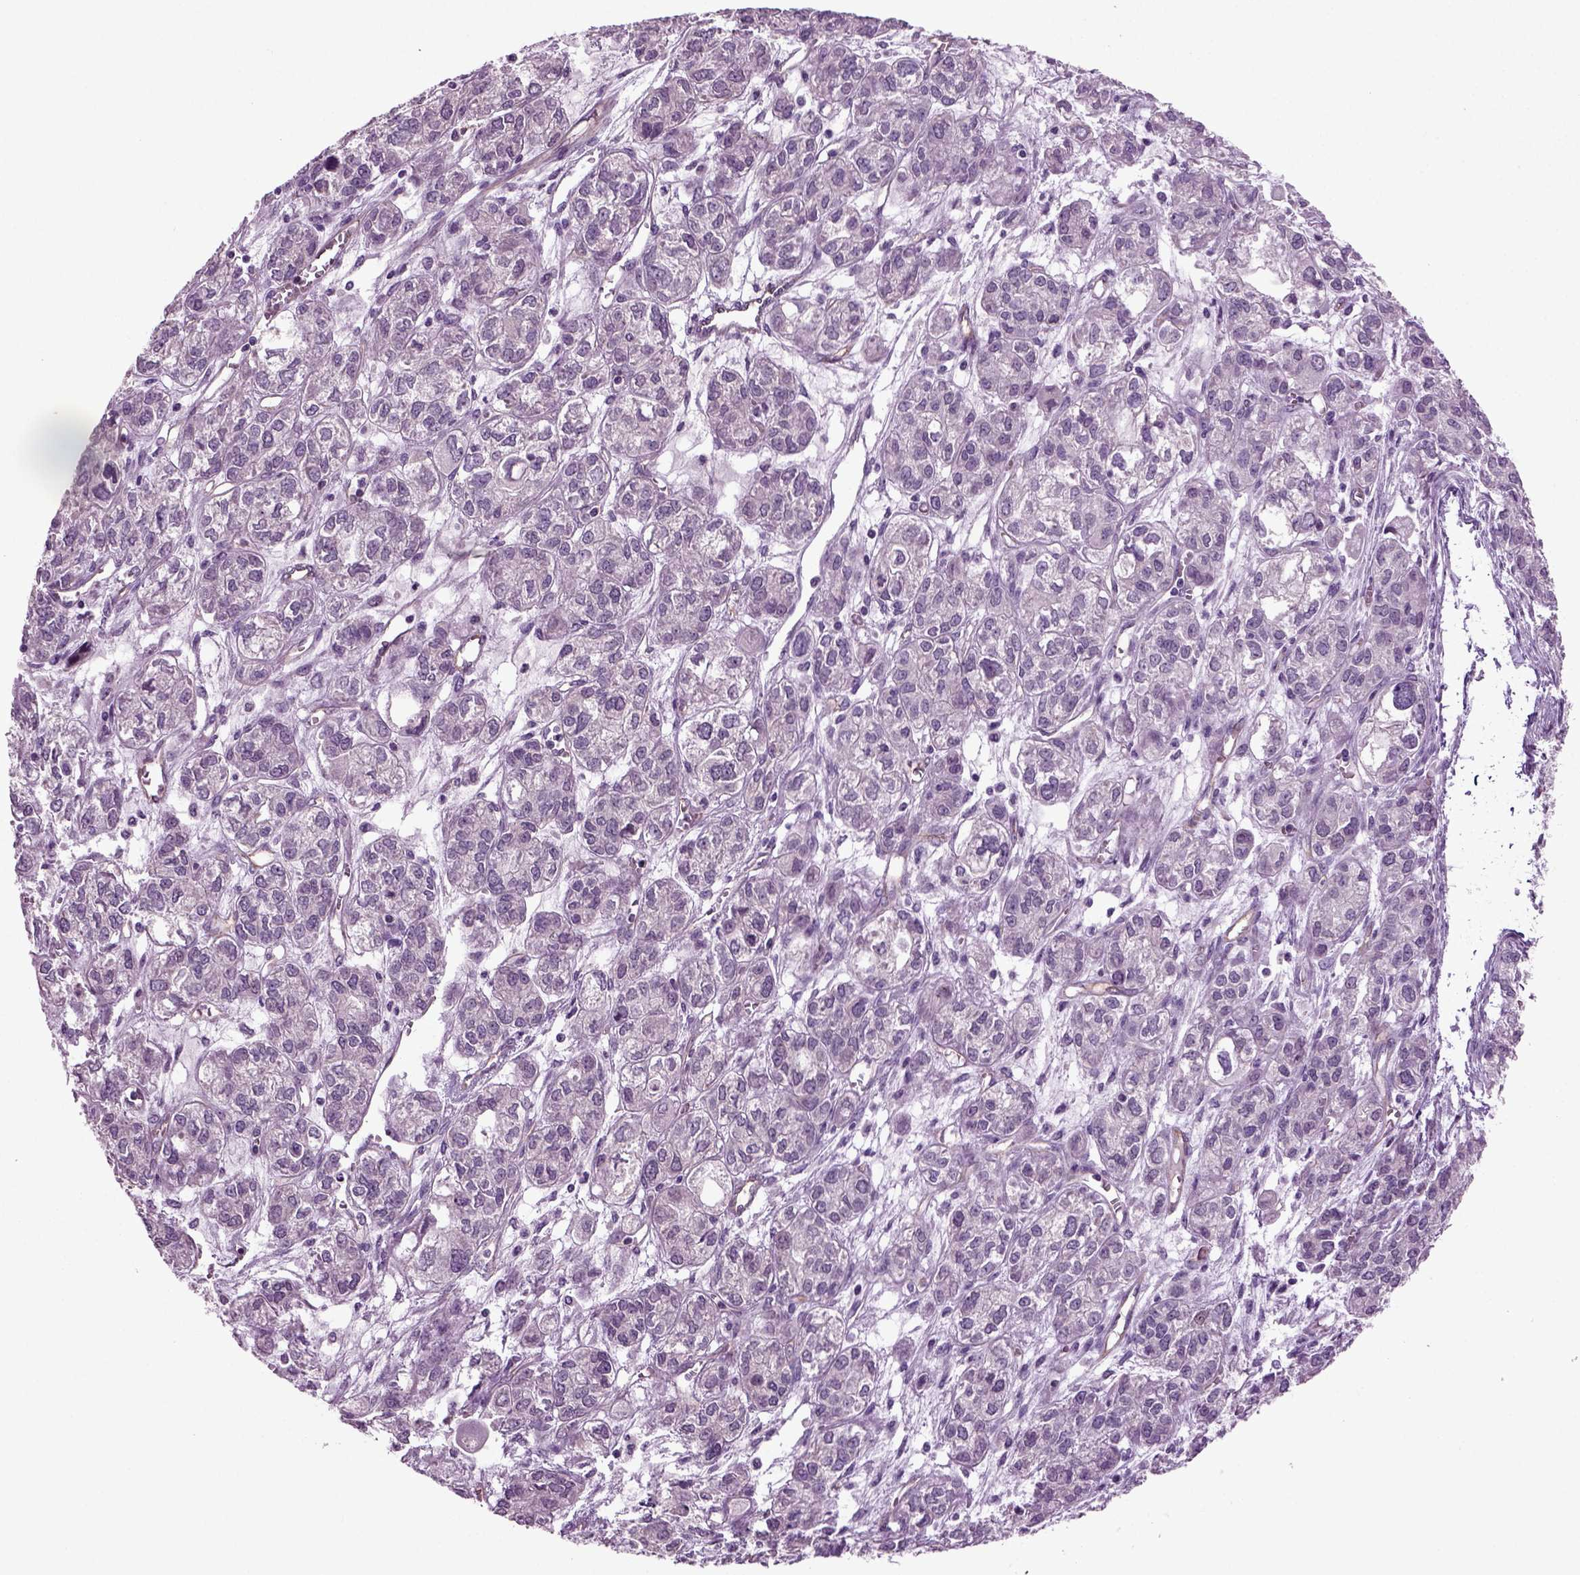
{"staining": {"intensity": "negative", "quantity": "none", "location": "none"}, "tissue": "ovarian cancer", "cell_type": "Tumor cells", "image_type": "cancer", "snomed": [{"axis": "morphology", "description": "Carcinoma, endometroid"}, {"axis": "topography", "description": "Ovary"}], "caption": "DAB immunohistochemical staining of endometroid carcinoma (ovarian) reveals no significant expression in tumor cells.", "gene": "COL9A2", "patient": {"sex": "female", "age": 64}}